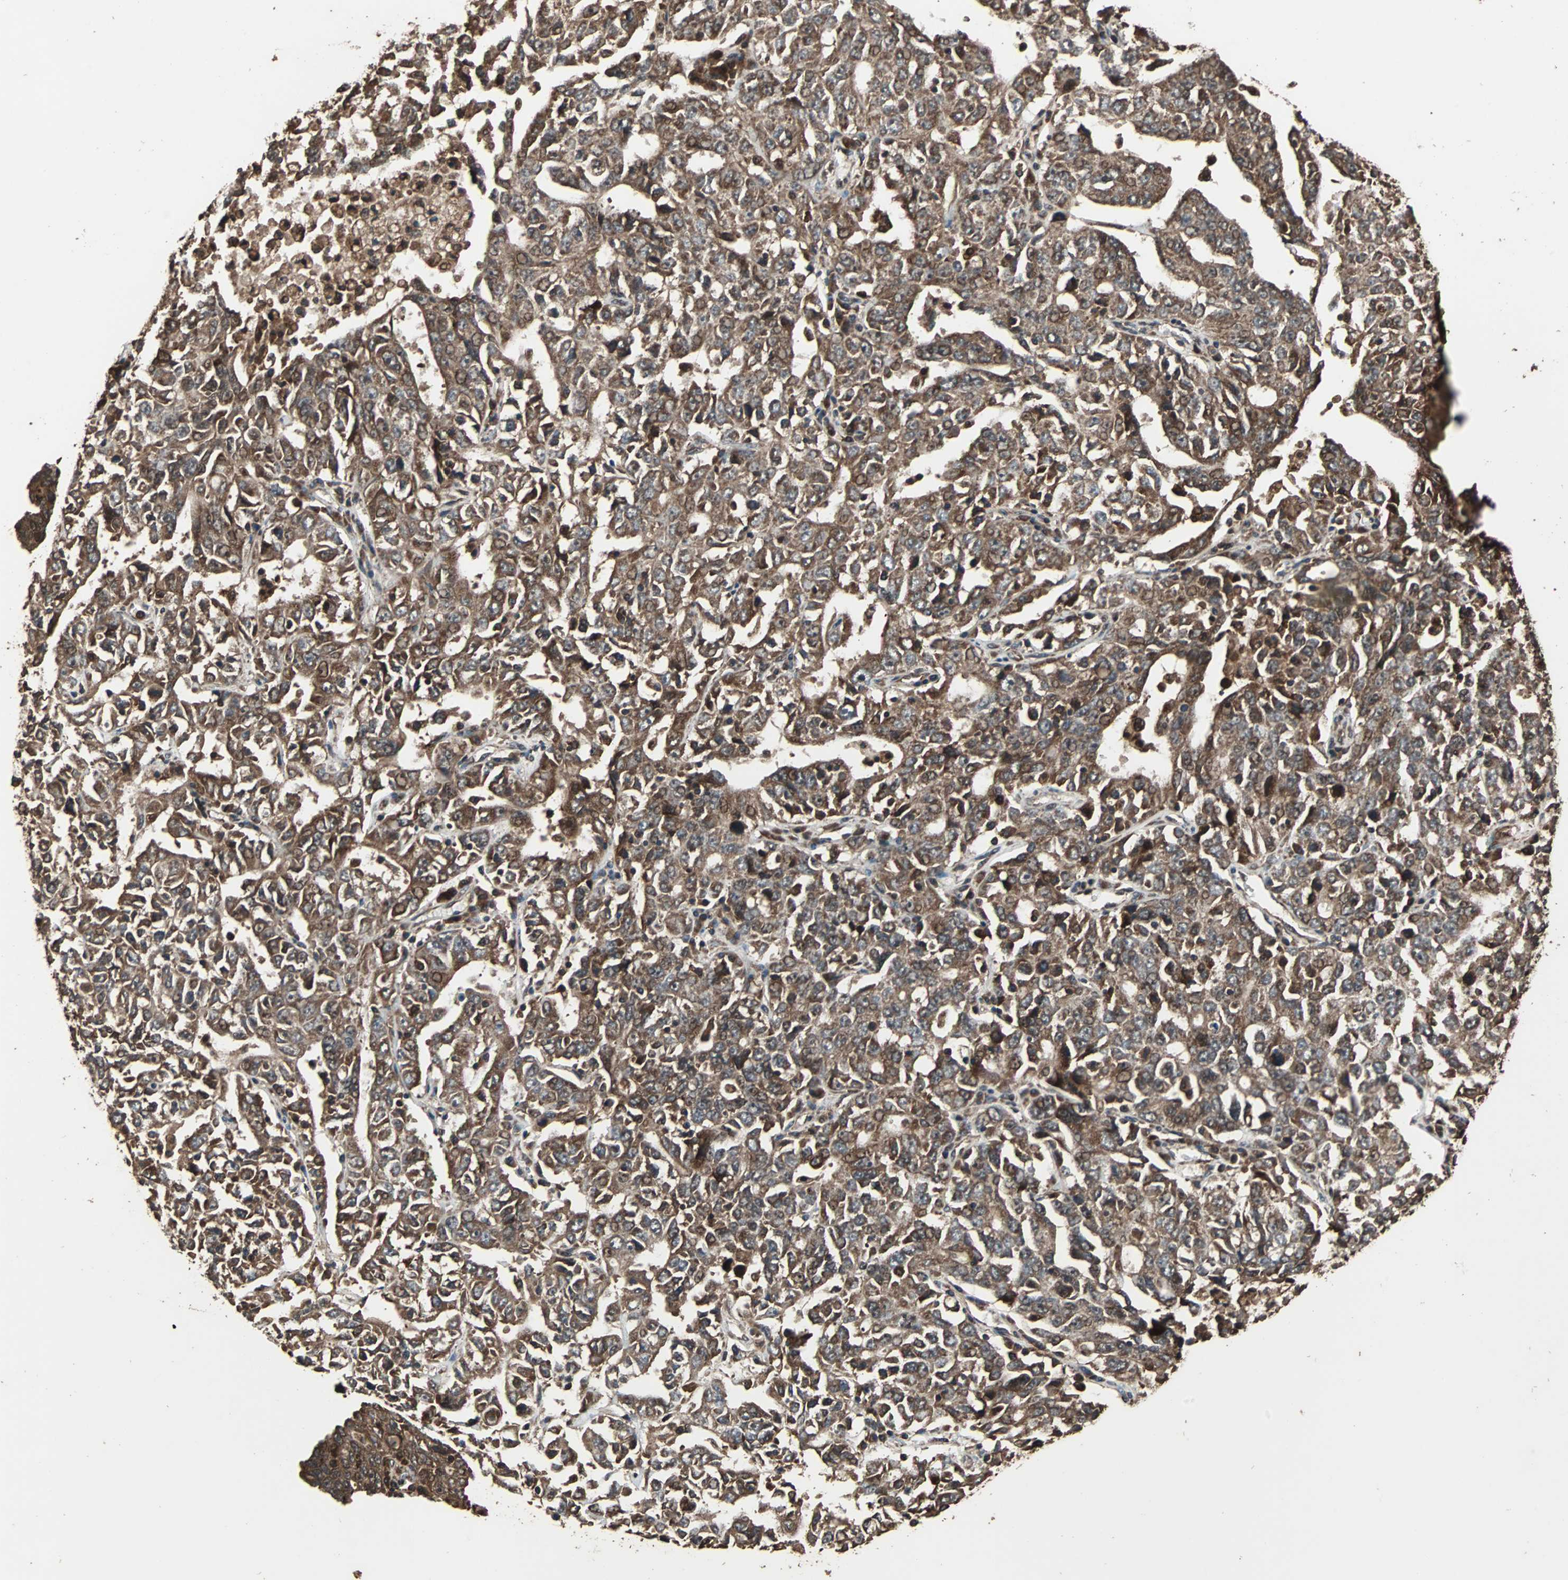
{"staining": {"intensity": "moderate", "quantity": ">75%", "location": "cytoplasmic/membranous"}, "tissue": "ovarian cancer", "cell_type": "Tumor cells", "image_type": "cancer", "snomed": [{"axis": "morphology", "description": "Carcinoma, endometroid"}, {"axis": "topography", "description": "Ovary"}], "caption": "Tumor cells show medium levels of moderate cytoplasmic/membranous expression in about >75% of cells in human endometroid carcinoma (ovarian).", "gene": "LAMTOR5", "patient": {"sex": "female", "age": 62}}